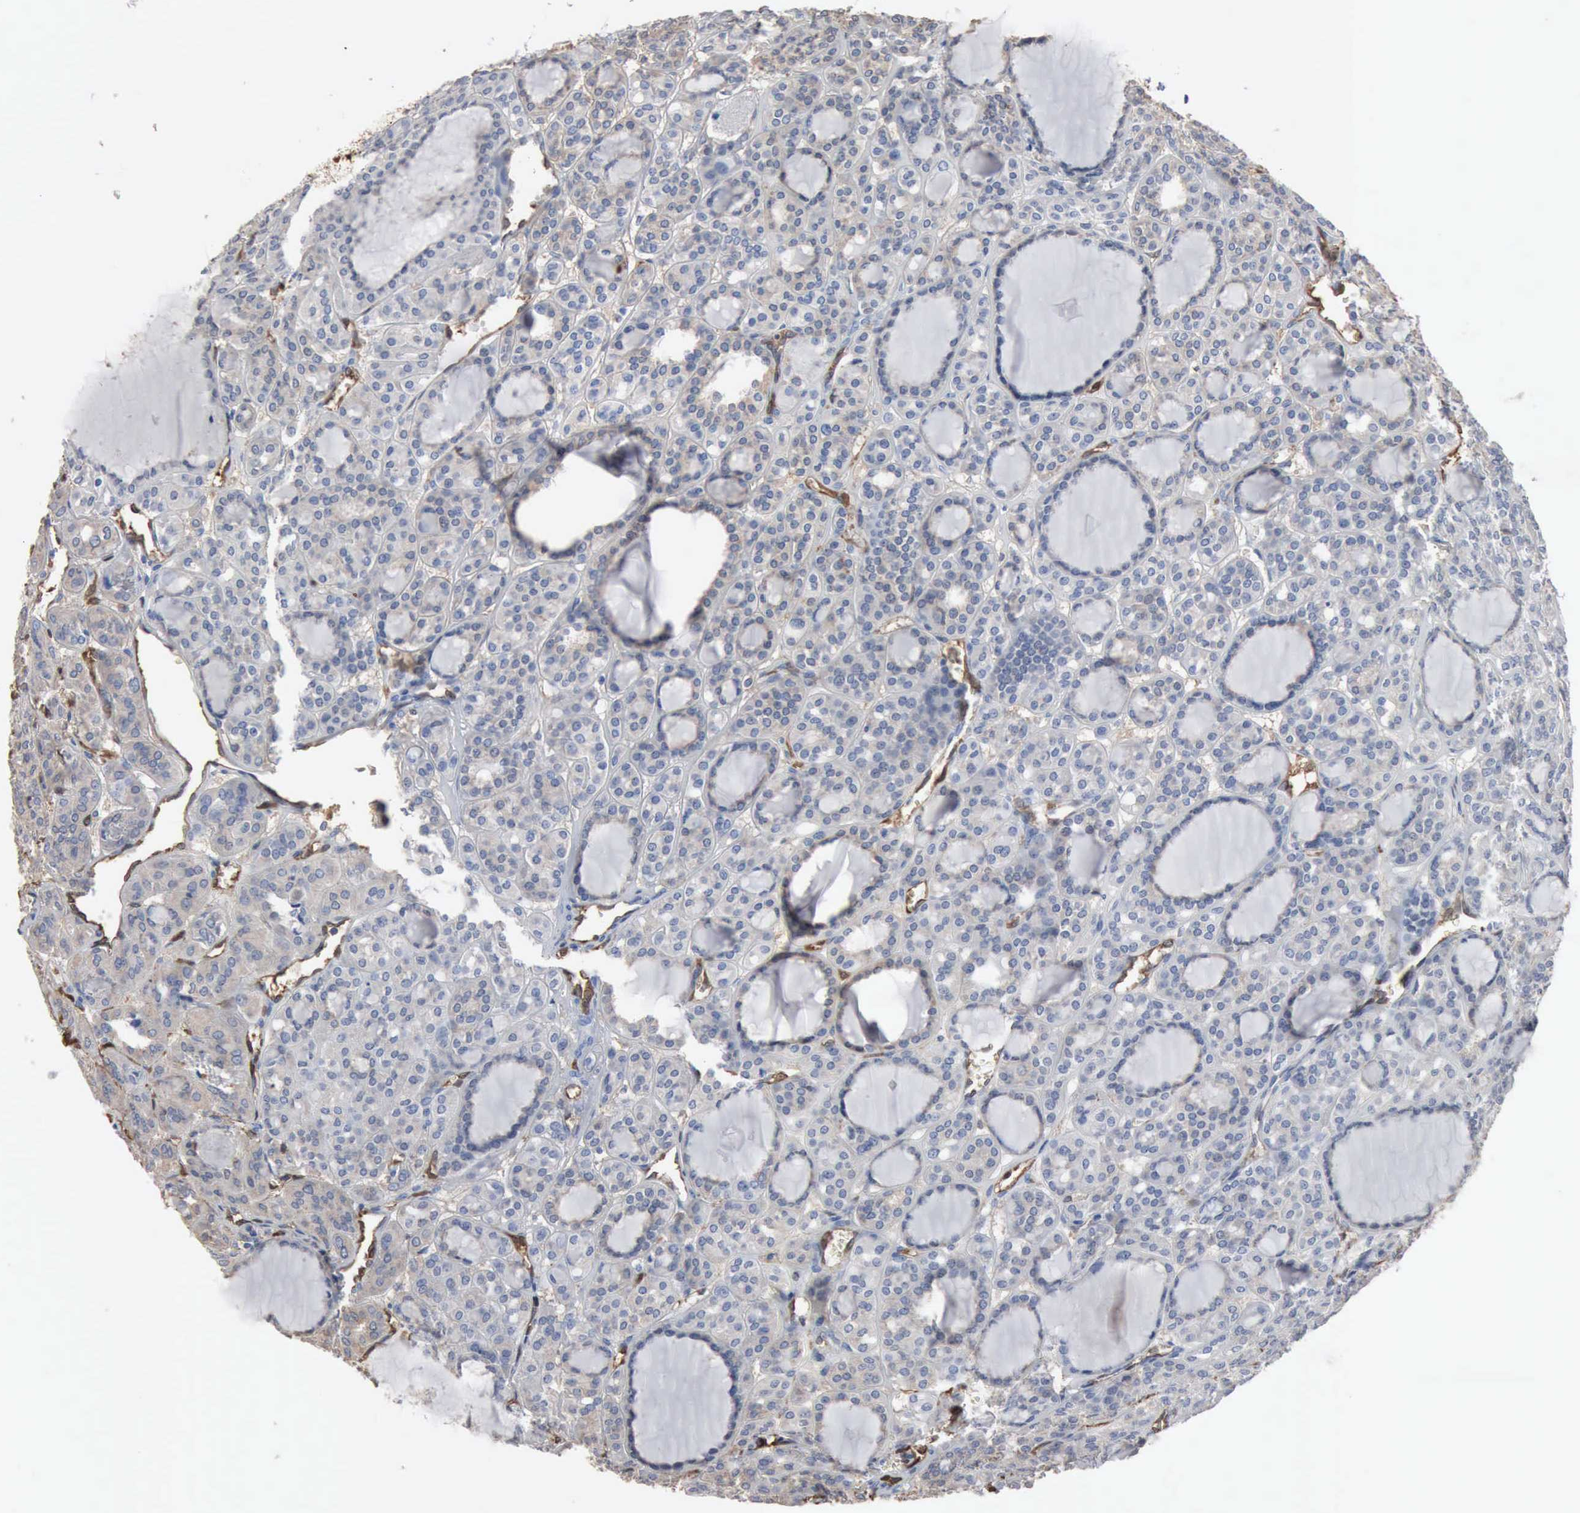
{"staining": {"intensity": "negative", "quantity": "none", "location": "none"}, "tissue": "thyroid cancer", "cell_type": "Tumor cells", "image_type": "cancer", "snomed": [{"axis": "morphology", "description": "Follicular adenoma carcinoma, NOS"}, {"axis": "topography", "description": "Thyroid gland"}], "caption": "Human thyroid cancer stained for a protein using immunohistochemistry (IHC) displays no positivity in tumor cells.", "gene": "FSCN1", "patient": {"sex": "female", "age": 71}}